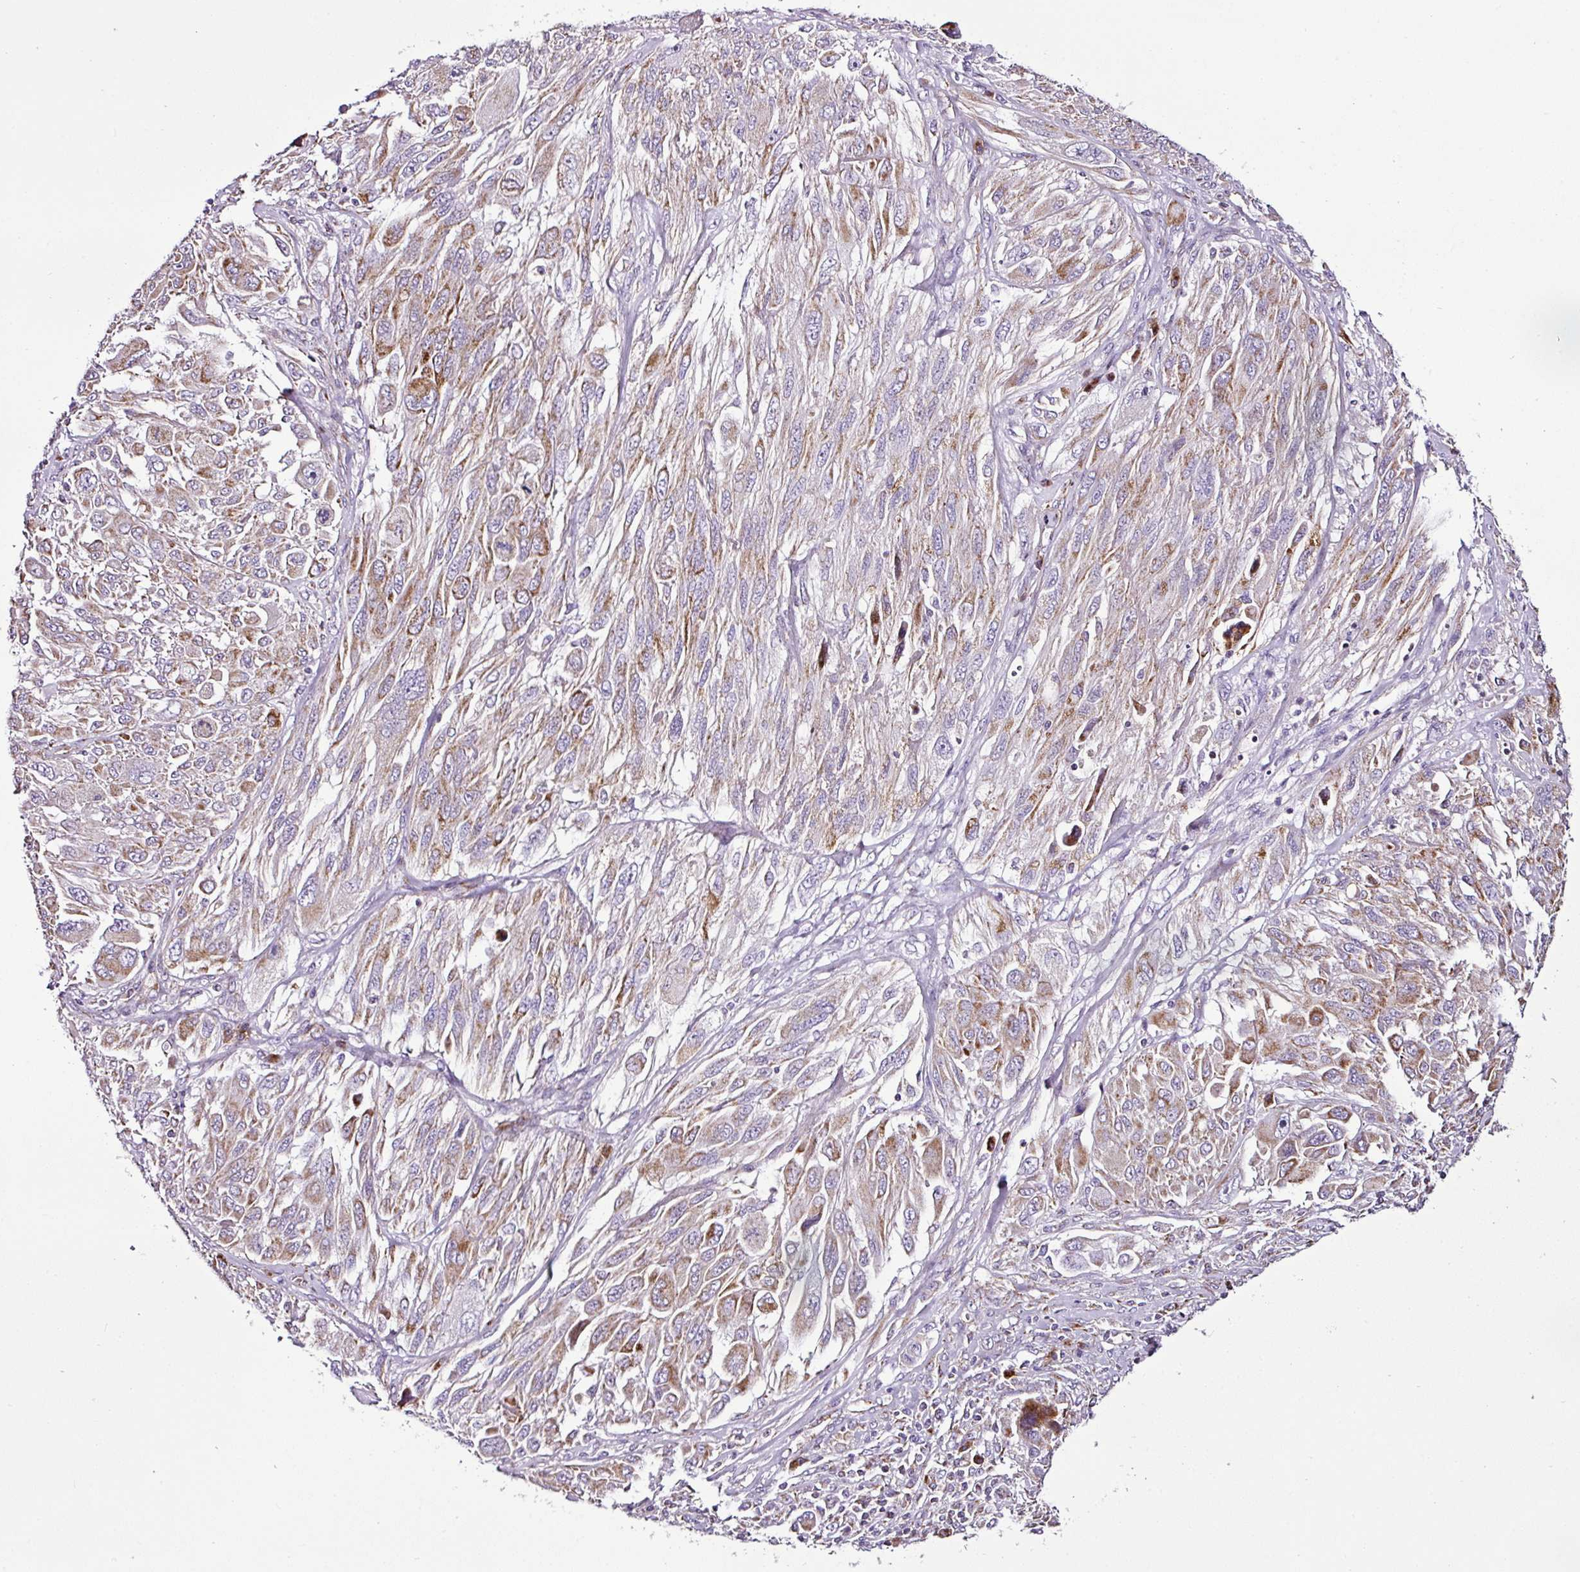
{"staining": {"intensity": "moderate", "quantity": "25%-75%", "location": "cytoplasmic/membranous"}, "tissue": "melanoma", "cell_type": "Tumor cells", "image_type": "cancer", "snomed": [{"axis": "morphology", "description": "Malignant melanoma, NOS"}, {"axis": "topography", "description": "Skin"}], "caption": "DAB immunohistochemical staining of melanoma exhibits moderate cytoplasmic/membranous protein staining in about 25%-75% of tumor cells.", "gene": "DPAGT1", "patient": {"sex": "female", "age": 91}}